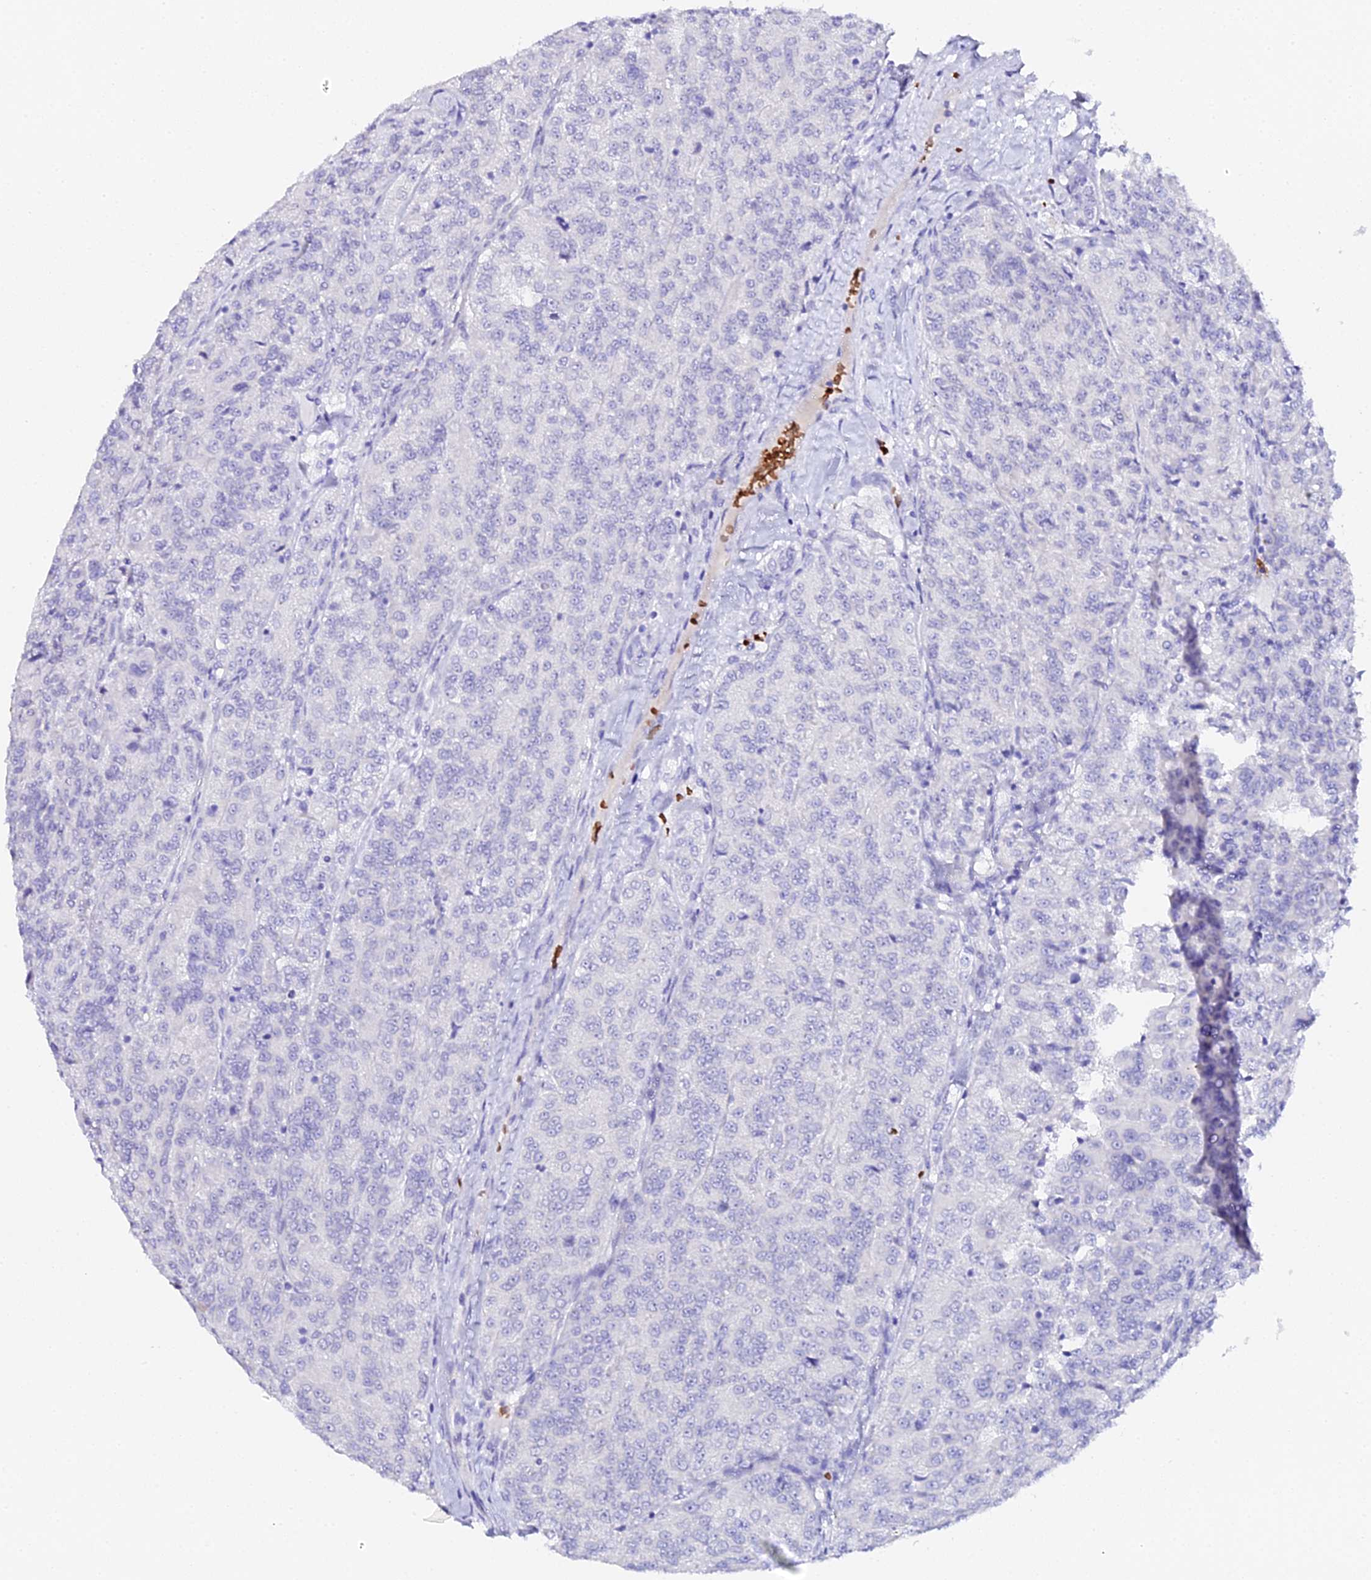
{"staining": {"intensity": "negative", "quantity": "none", "location": "none"}, "tissue": "renal cancer", "cell_type": "Tumor cells", "image_type": "cancer", "snomed": [{"axis": "morphology", "description": "Adenocarcinoma, NOS"}, {"axis": "topography", "description": "Kidney"}], "caption": "DAB (3,3'-diaminobenzidine) immunohistochemical staining of human adenocarcinoma (renal) exhibits no significant staining in tumor cells.", "gene": "CFAP45", "patient": {"sex": "female", "age": 63}}